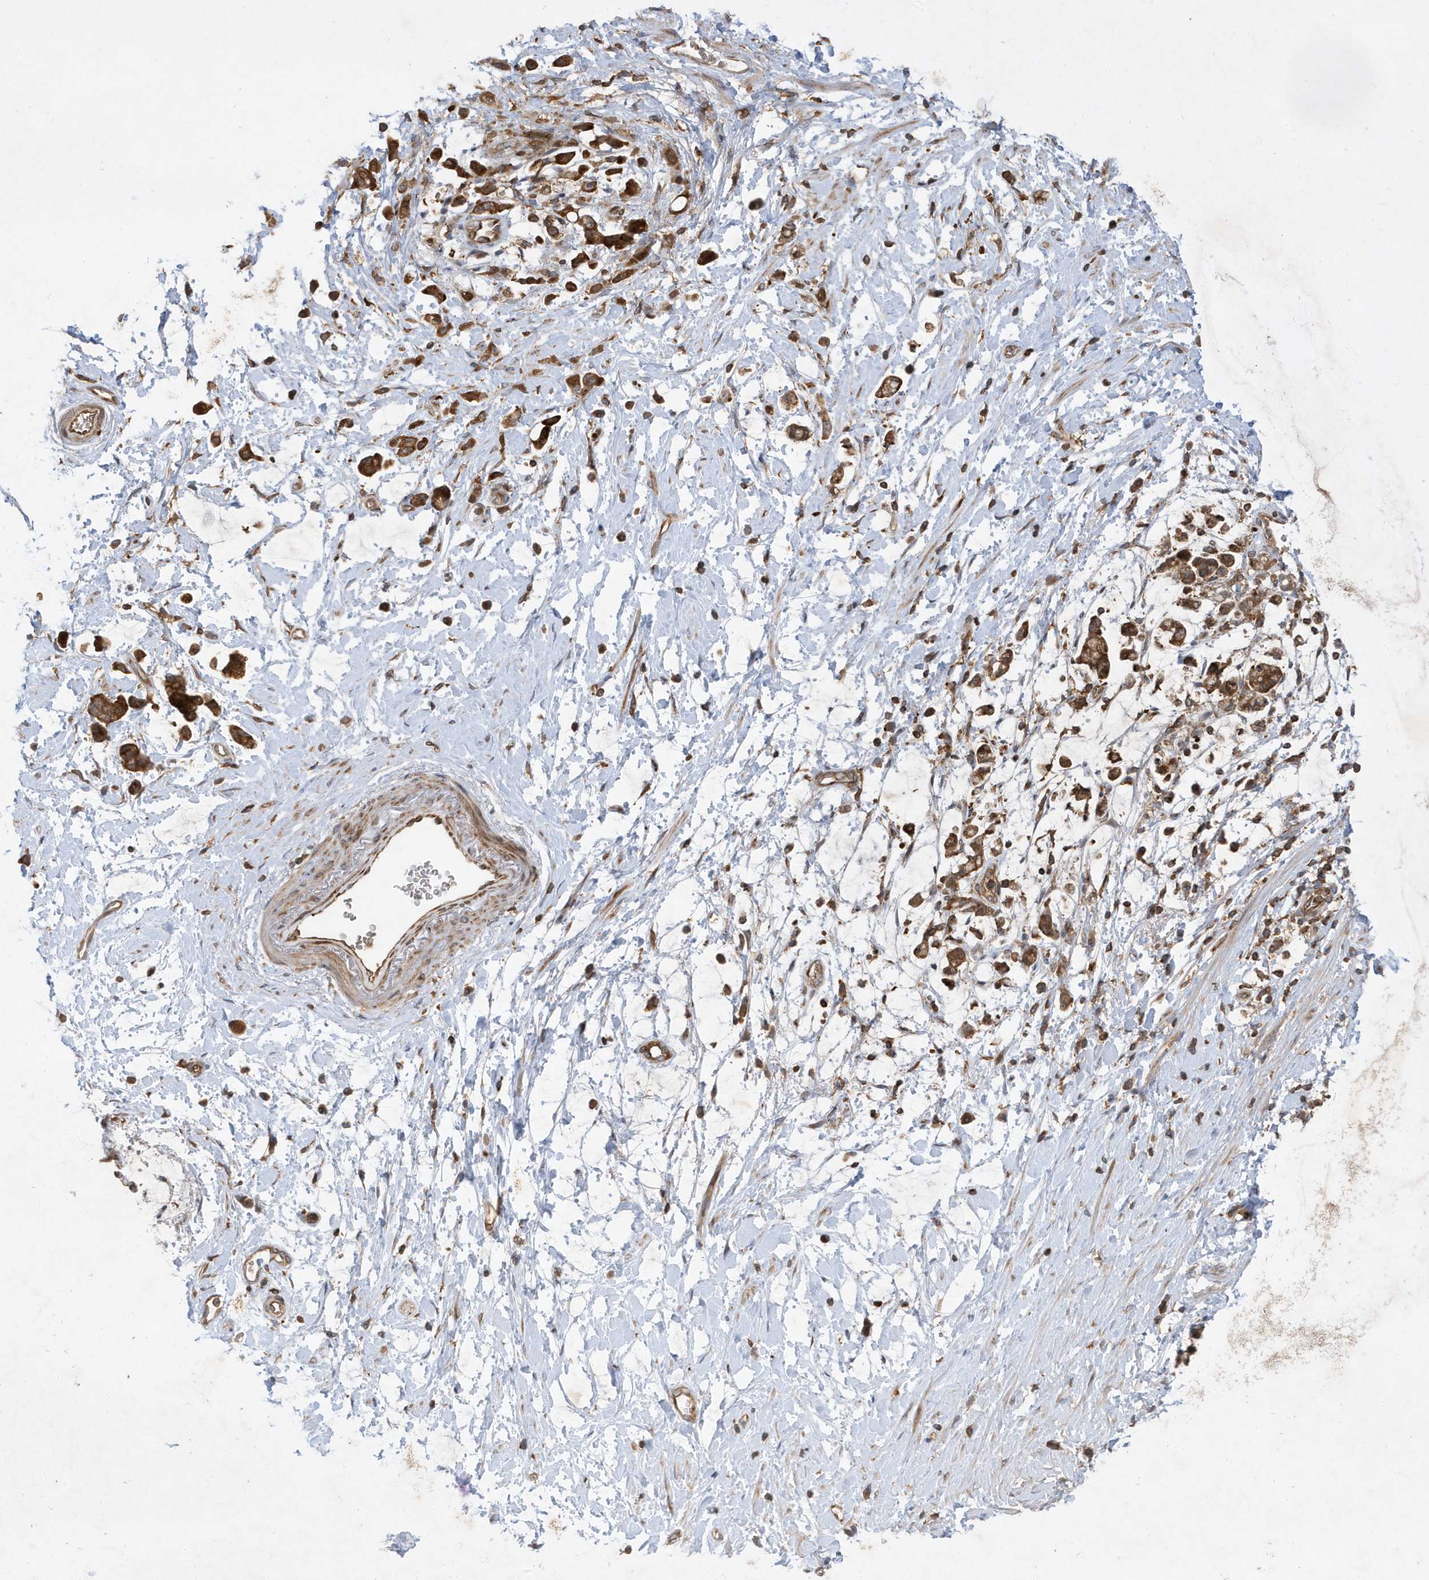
{"staining": {"intensity": "strong", "quantity": ">75%", "location": "cytoplasmic/membranous"}, "tissue": "stomach cancer", "cell_type": "Tumor cells", "image_type": "cancer", "snomed": [{"axis": "morphology", "description": "Adenocarcinoma, NOS"}, {"axis": "topography", "description": "Stomach"}], "caption": "The photomicrograph demonstrates a brown stain indicating the presence of a protein in the cytoplasmic/membranous of tumor cells in stomach cancer (adenocarcinoma).", "gene": "LAPTM4A", "patient": {"sex": "female", "age": 60}}